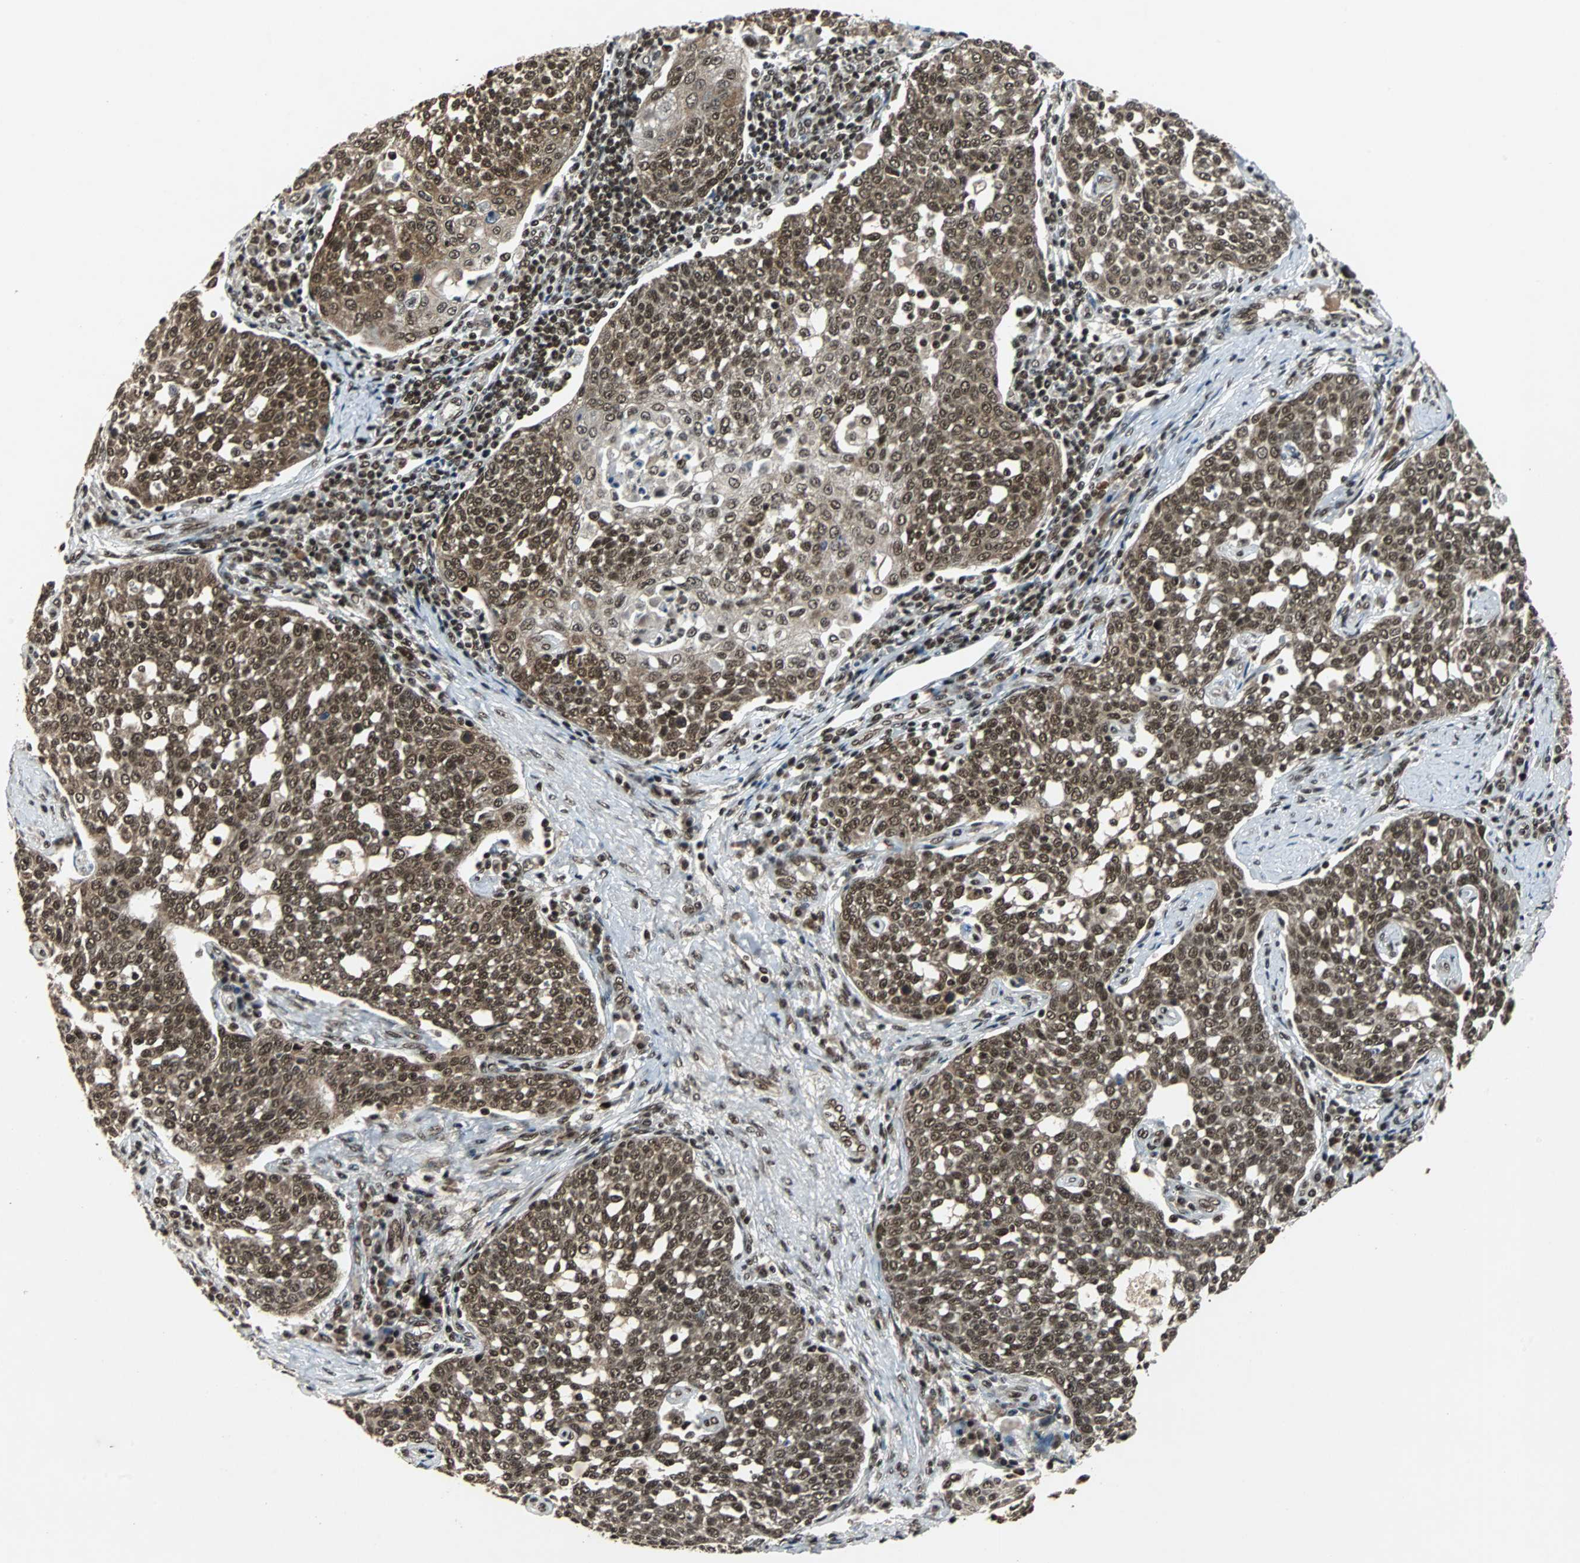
{"staining": {"intensity": "strong", "quantity": ">75%", "location": "nuclear"}, "tissue": "cervical cancer", "cell_type": "Tumor cells", "image_type": "cancer", "snomed": [{"axis": "morphology", "description": "Squamous cell carcinoma, NOS"}, {"axis": "topography", "description": "Cervix"}], "caption": "Protein positivity by immunohistochemistry reveals strong nuclear staining in approximately >75% of tumor cells in cervical cancer.", "gene": "TAF5", "patient": {"sex": "female", "age": 34}}